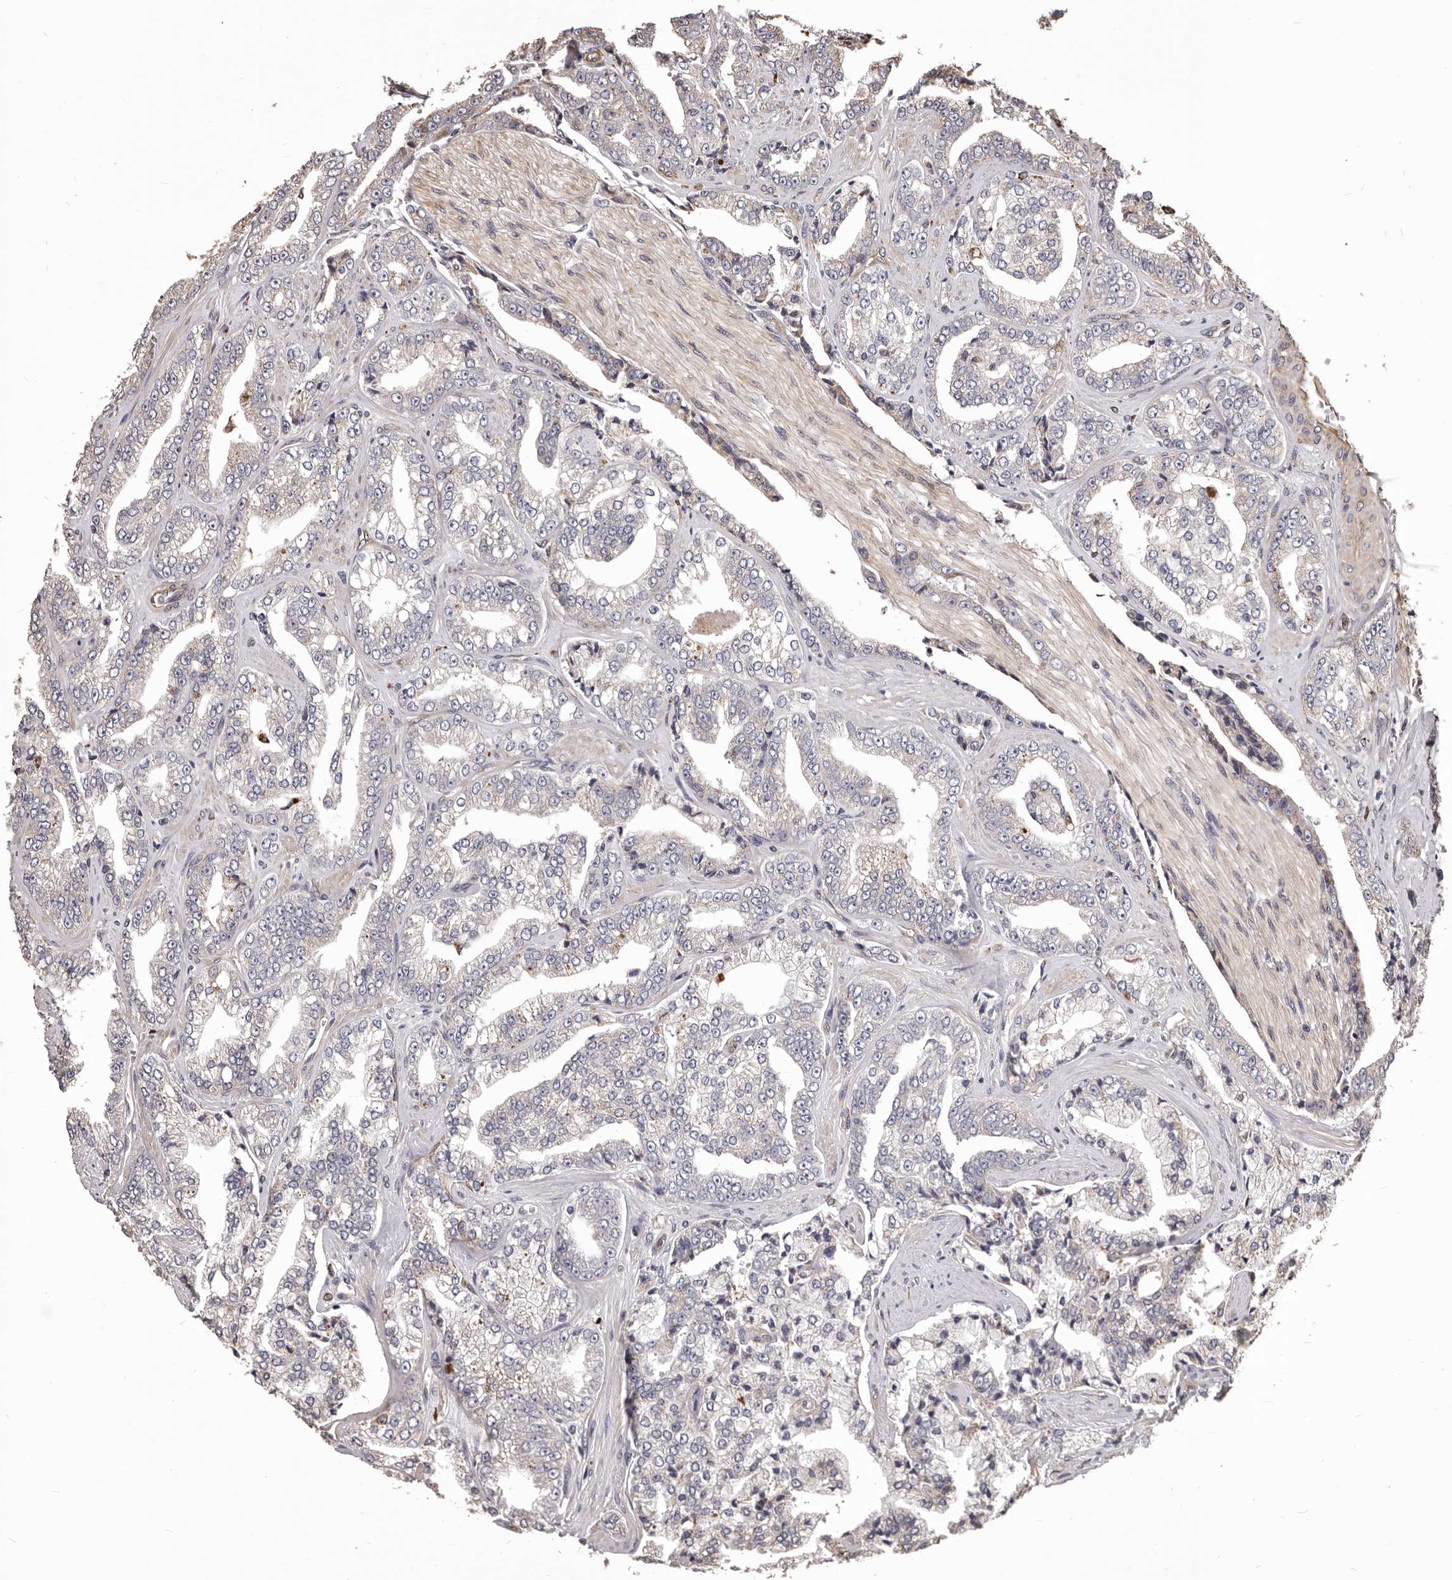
{"staining": {"intensity": "negative", "quantity": "none", "location": "none"}, "tissue": "prostate cancer", "cell_type": "Tumor cells", "image_type": "cancer", "snomed": [{"axis": "morphology", "description": "Adenocarcinoma, High grade"}, {"axis": "topography", "description": "Prostate"}], "caption": "Tumor cells are negative for protein expression in human prostate cancer (adenocarcinoma (high-grade)).", "gene": "CEP104", "patient": {"sex": "male", "age": 71}}